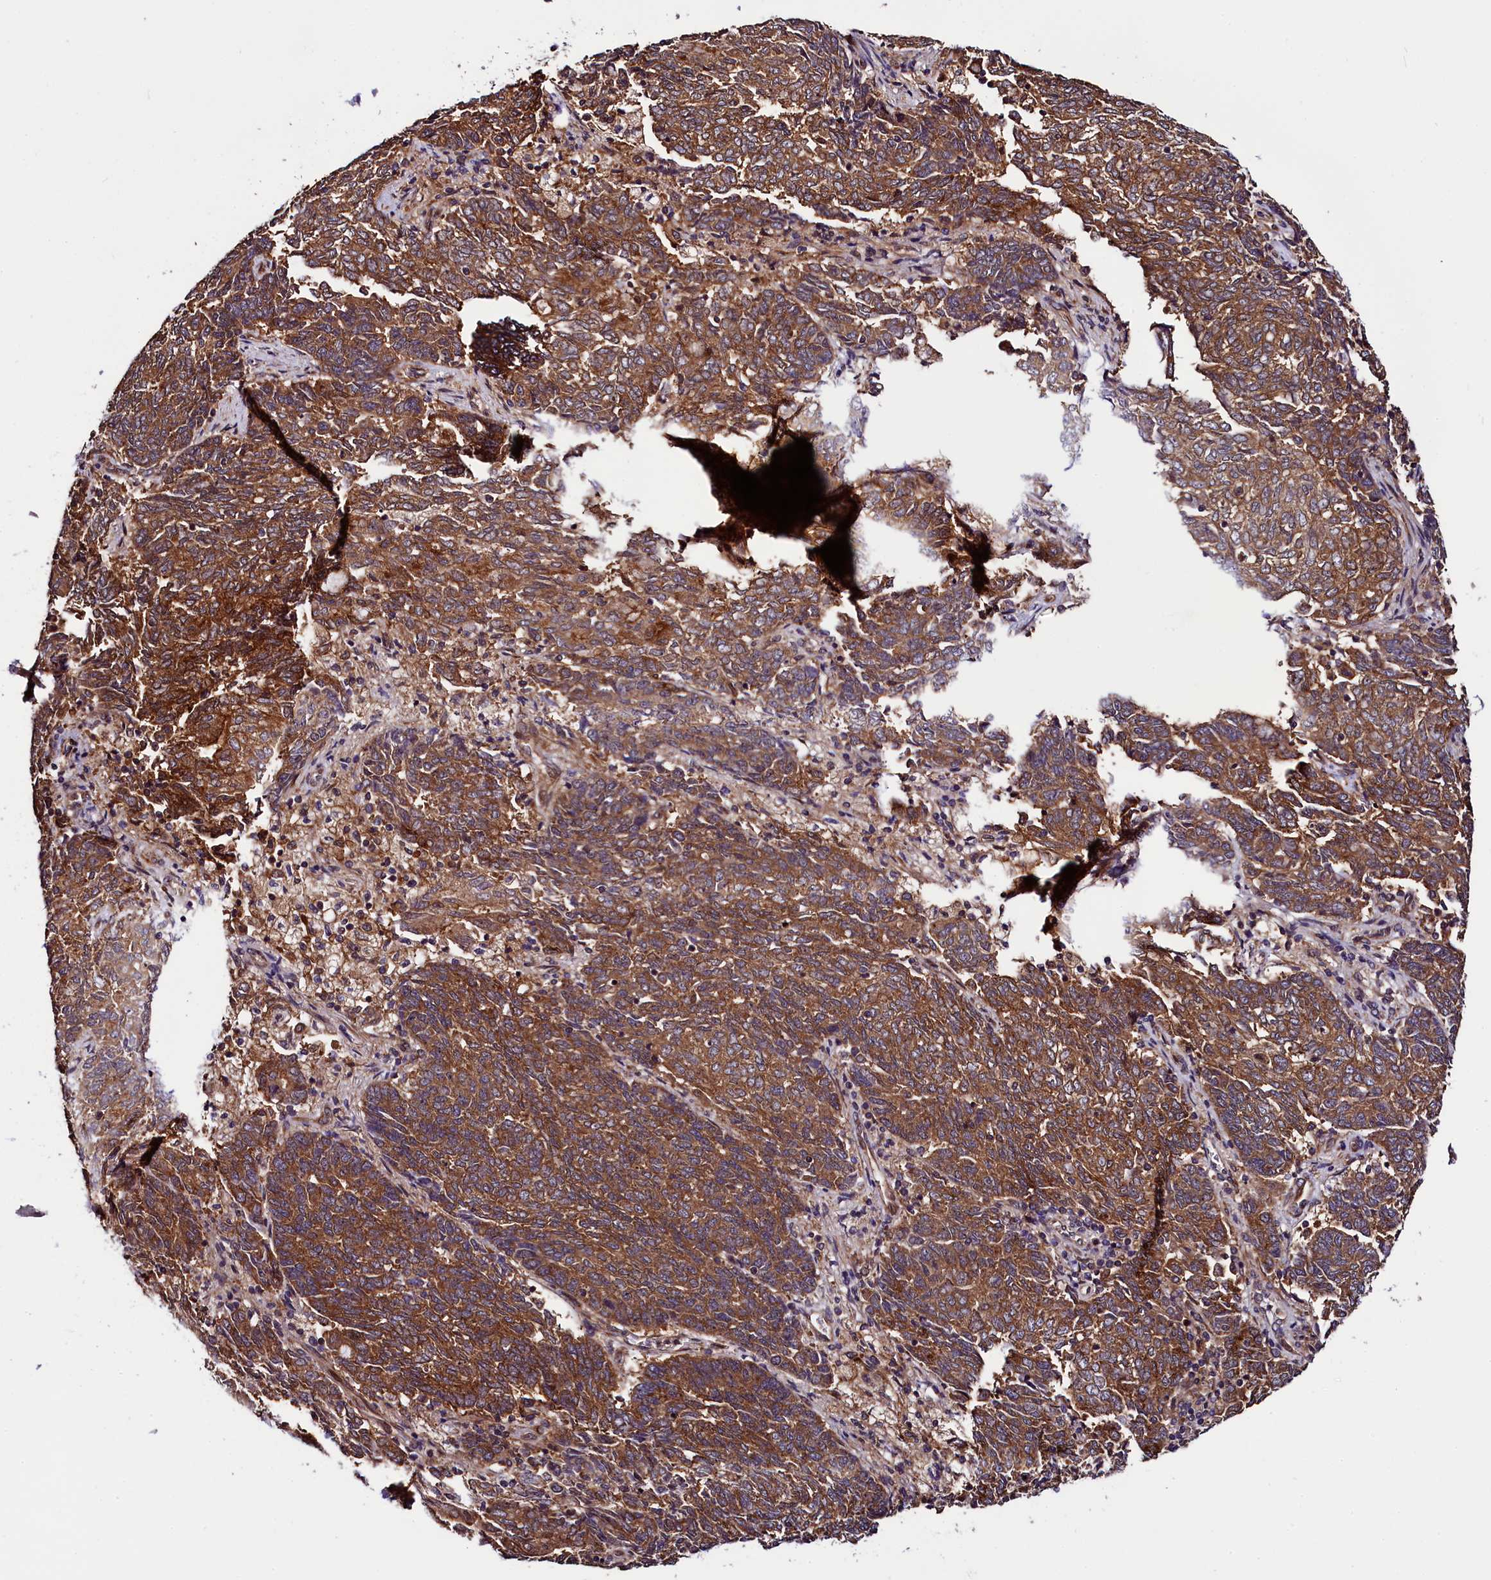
{"staining": {"intensity": "moderate", "quantity": ">75%", "location": "cytoplasmic/membranous"}, "tissue": "endometrial cancer", "cell_type": "Tumor cells", "image_type": "cancer", "snomed": [{"axis": "morphology", "description": "Adenocarcinoma, NOS"}, {"axis": "topography", "description": "Endometrium"}], "caption": "Protein analysis of endometrial cancer tissue exhibits moderate cytoplasmic/membranous expression in about >75% of tumor cells.", "gene": "VPS35", "patient": {"sex": "female", "age": 80}}